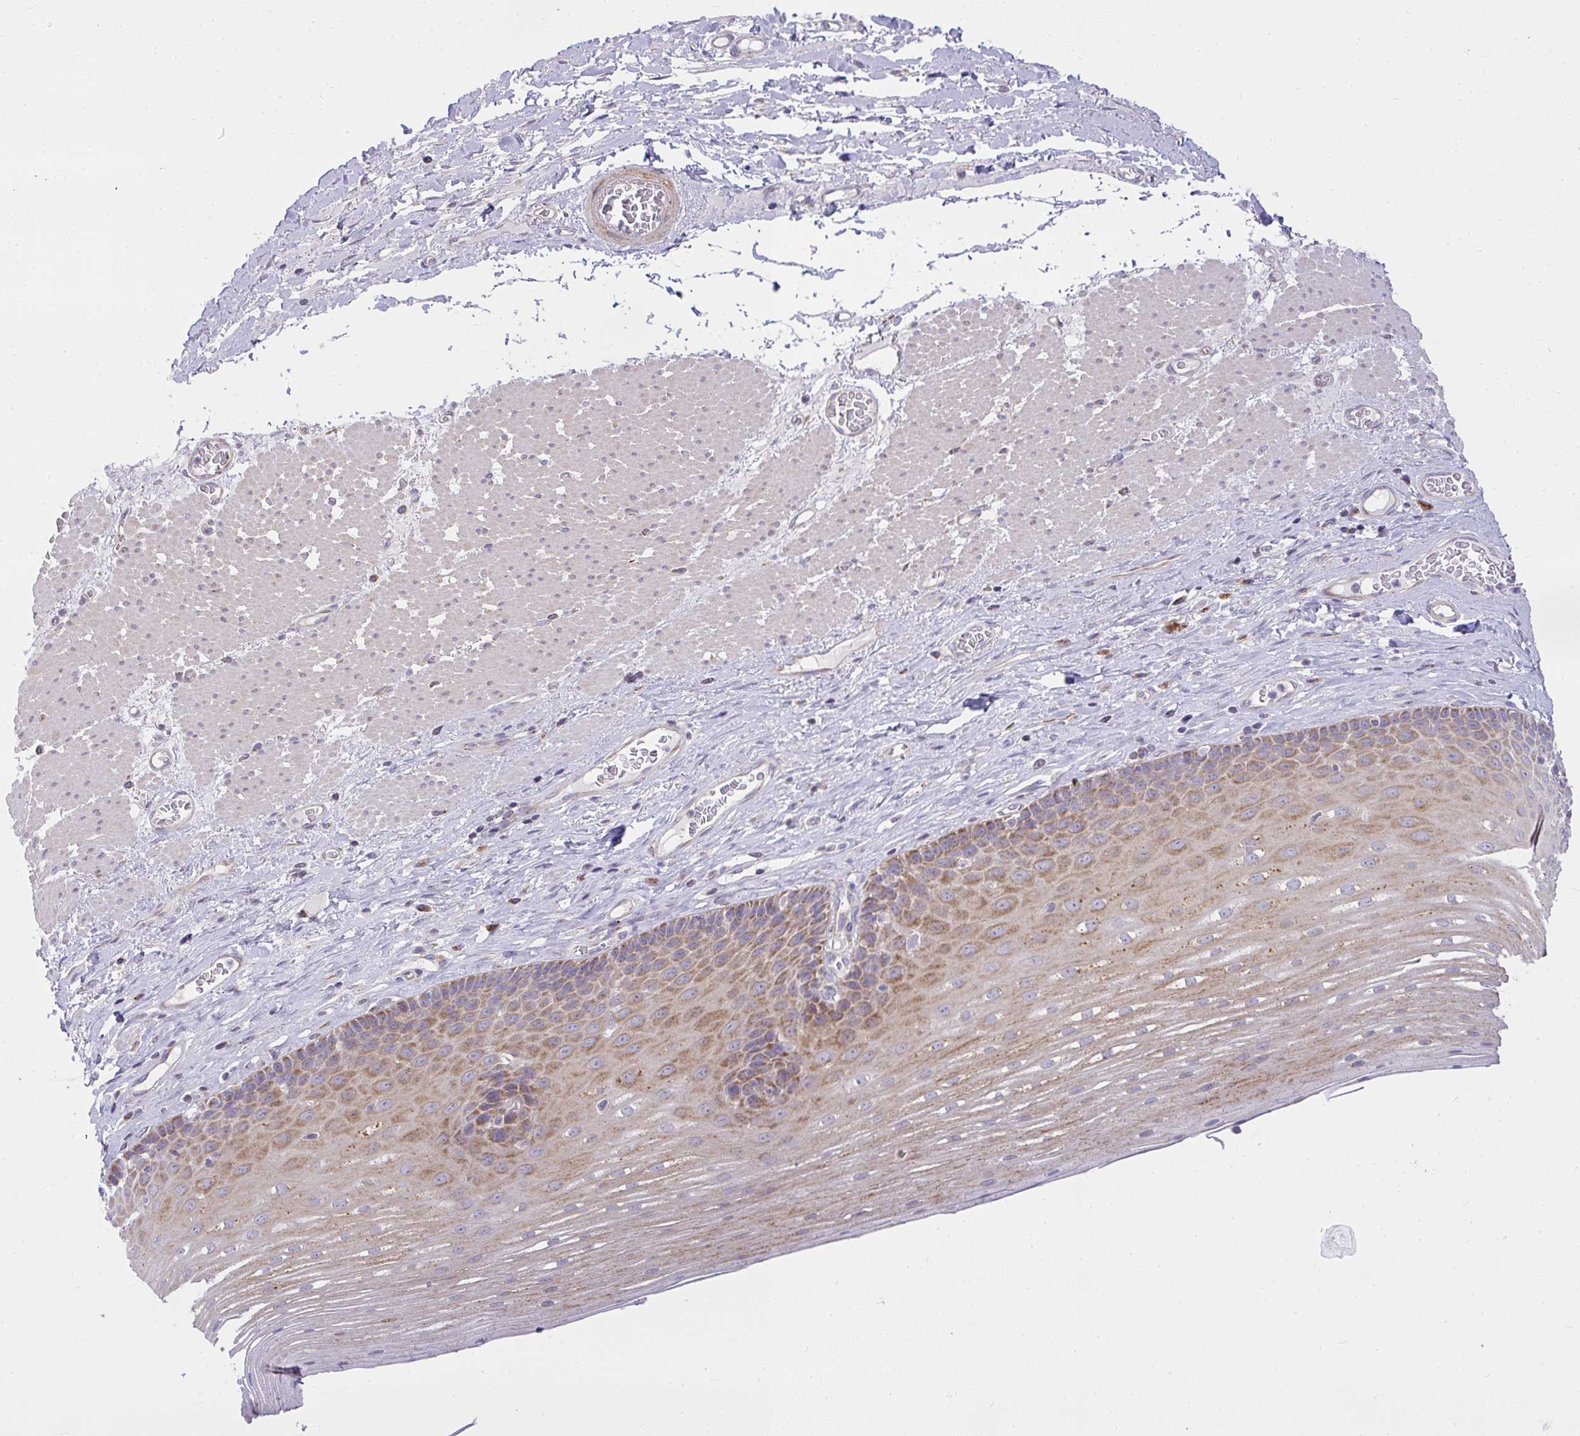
{"staining": {"intensity": "moderate", "quantity": "25%-75%", "location": "cytoplasmic/membranous"}, "tissue": "esophagus", "cell_type": "Squamous epithelial cells", "image_type": "normal", "snomed": [{"axis": "morphology", "description": "Normal tissue, NOS"}, {"axis": "topography", "description": "Esophagus"}], "caption": "Esophagus stained with a brown dye exhibits moderate cytoplasmic/membranous positive positivity in approximately 25%-75% of squamous epithelial cells.", "gene": "SRRM4", "patient": {"sex": "male", "age": 62}}